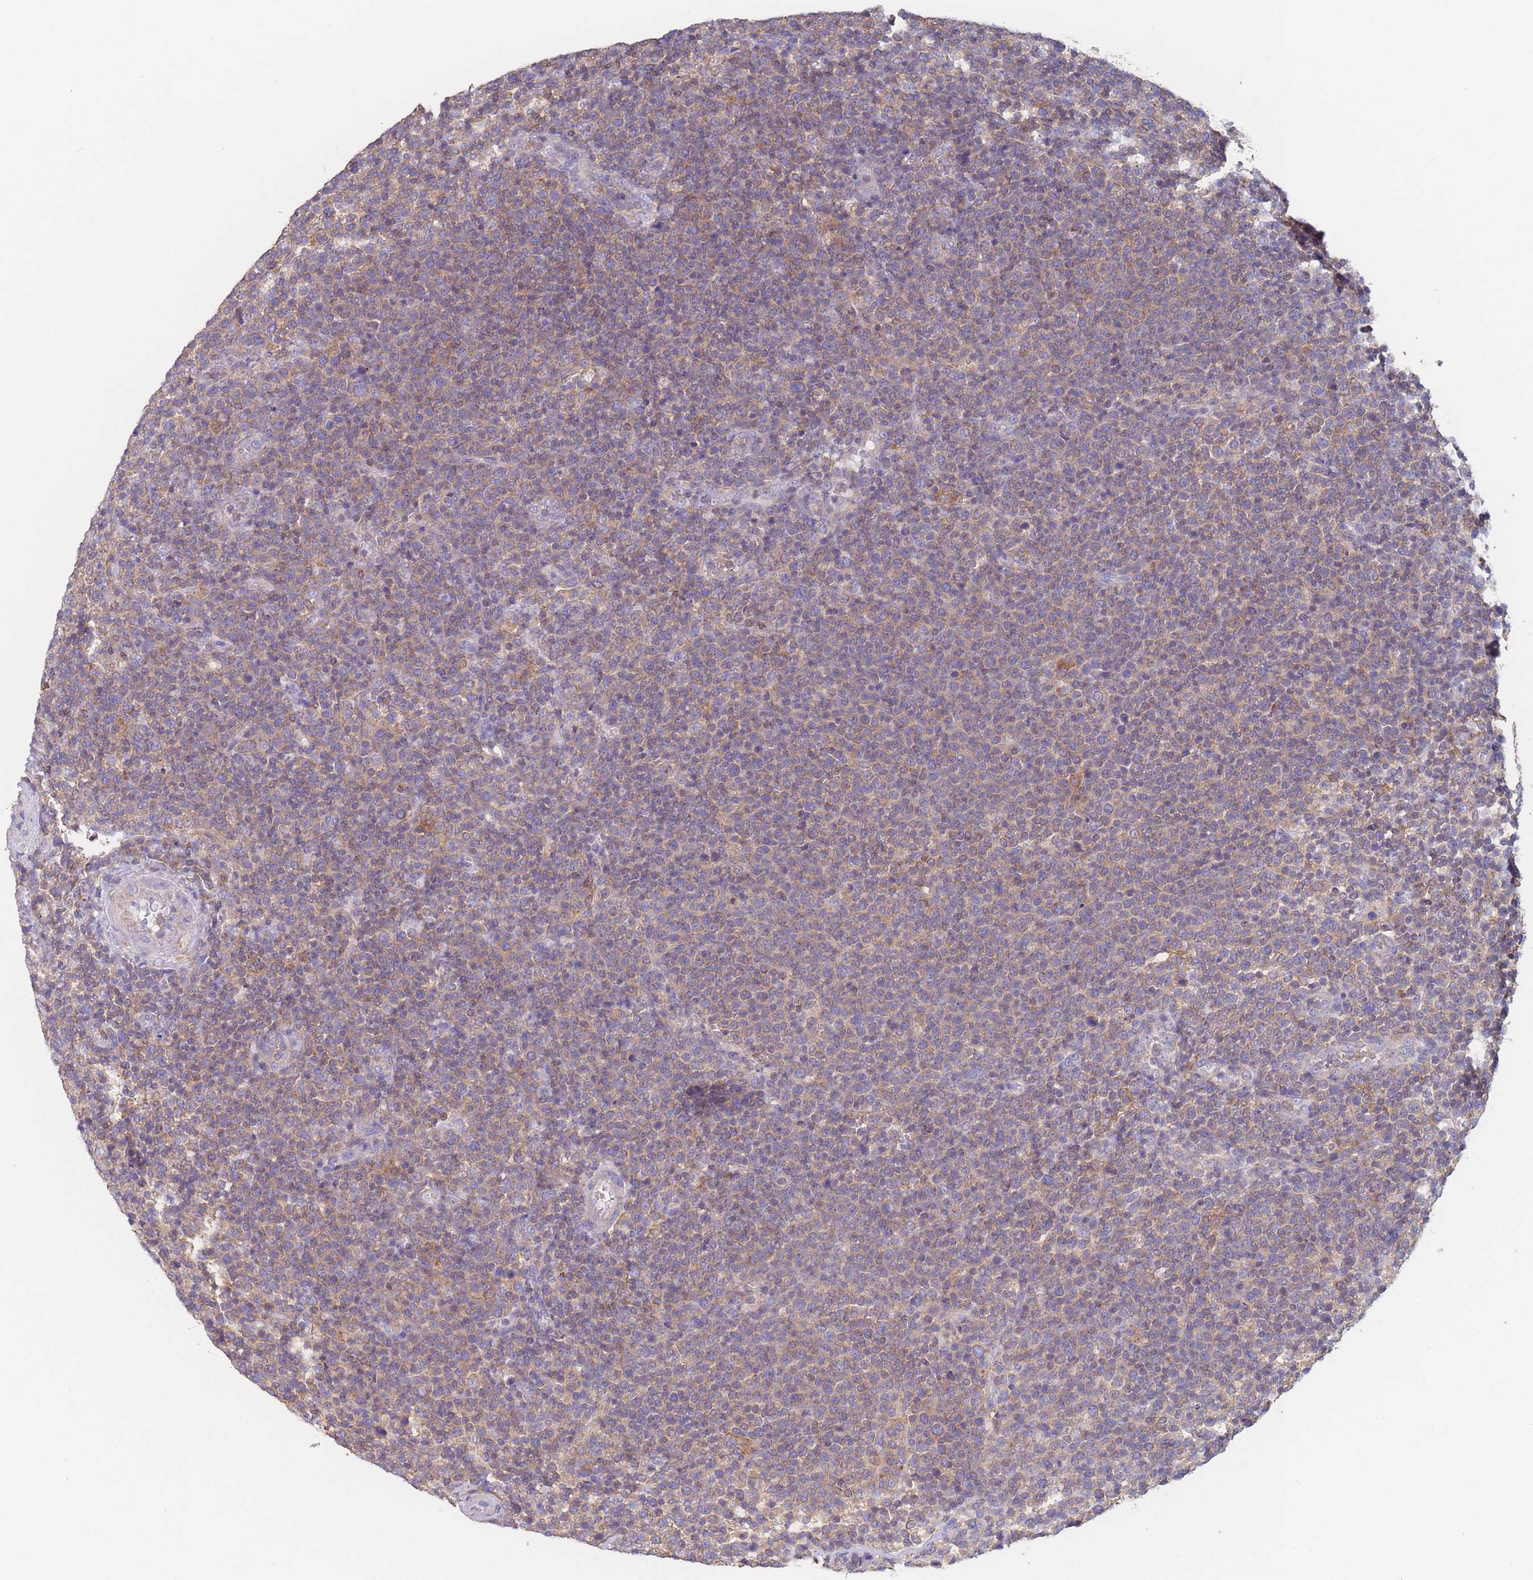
{"staining": {"intensity": "weak", "quantity": ">75%", "location": "cytoplasmic/membranous"}, "tissue": "lymphoma", "cell_type": "Tumor cells", "image_type": "cancer", "snomed": [{"axis": "morphology", "description": "Malignant lymphoma, non-Hodgkin's type, High grade"}, {"axis": "topography", "description": "Lymph node"}], "caption": "Human lymphoma stained with a brown dye displays weak cytoplasmic/membranous positive staining in about >75% of tumor cells.", "gene": "ADH1A", "patient": {"sex": "male", "age": 61}}